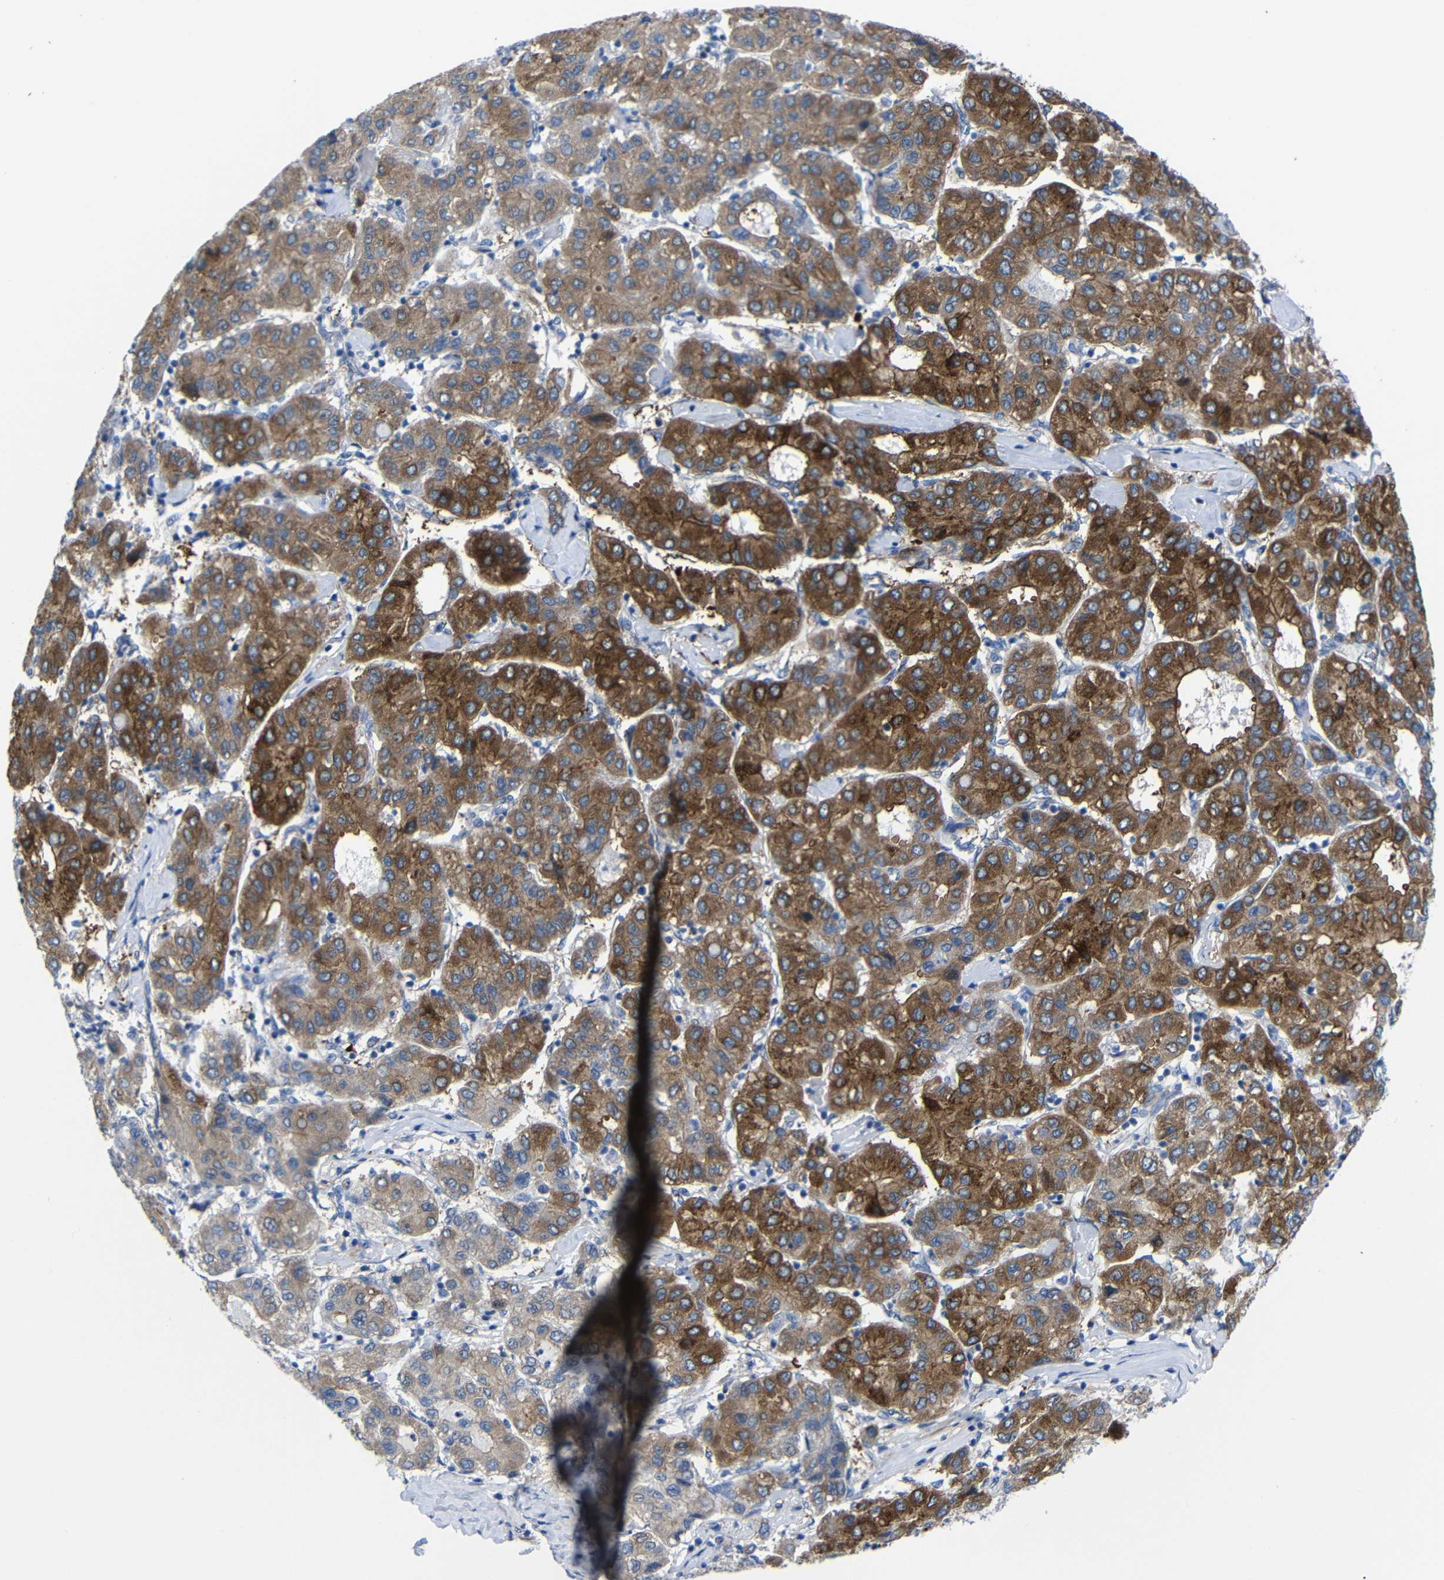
{"staining": {"intensity": "moderate", "quantity": ">75%", "location": "cytoplasmic/membranous"}, "tissue": "liver cancer", "cell_type": "Tumor cells", "image_type": "cancer", "snomed": [{"axis": "morphology", "description": "Carcinoma, Hepatocellular, NOS"}, {"axis": "topography", "description": "Liver"}], "caption": "Protein staining of liver hepatocellular carcinoma tissue demonstrates moderate cytoplasmic/membranous staining in approximately >75% of tumor cells. The protein is stained brown, and the nuclei are stained in blue (DAB (3,3'-diaminobenzidine) IHC with brightfield microscopy, high magnification).", "gene": "CMTM1", "patient": {"sex": "male", "age": 65}}